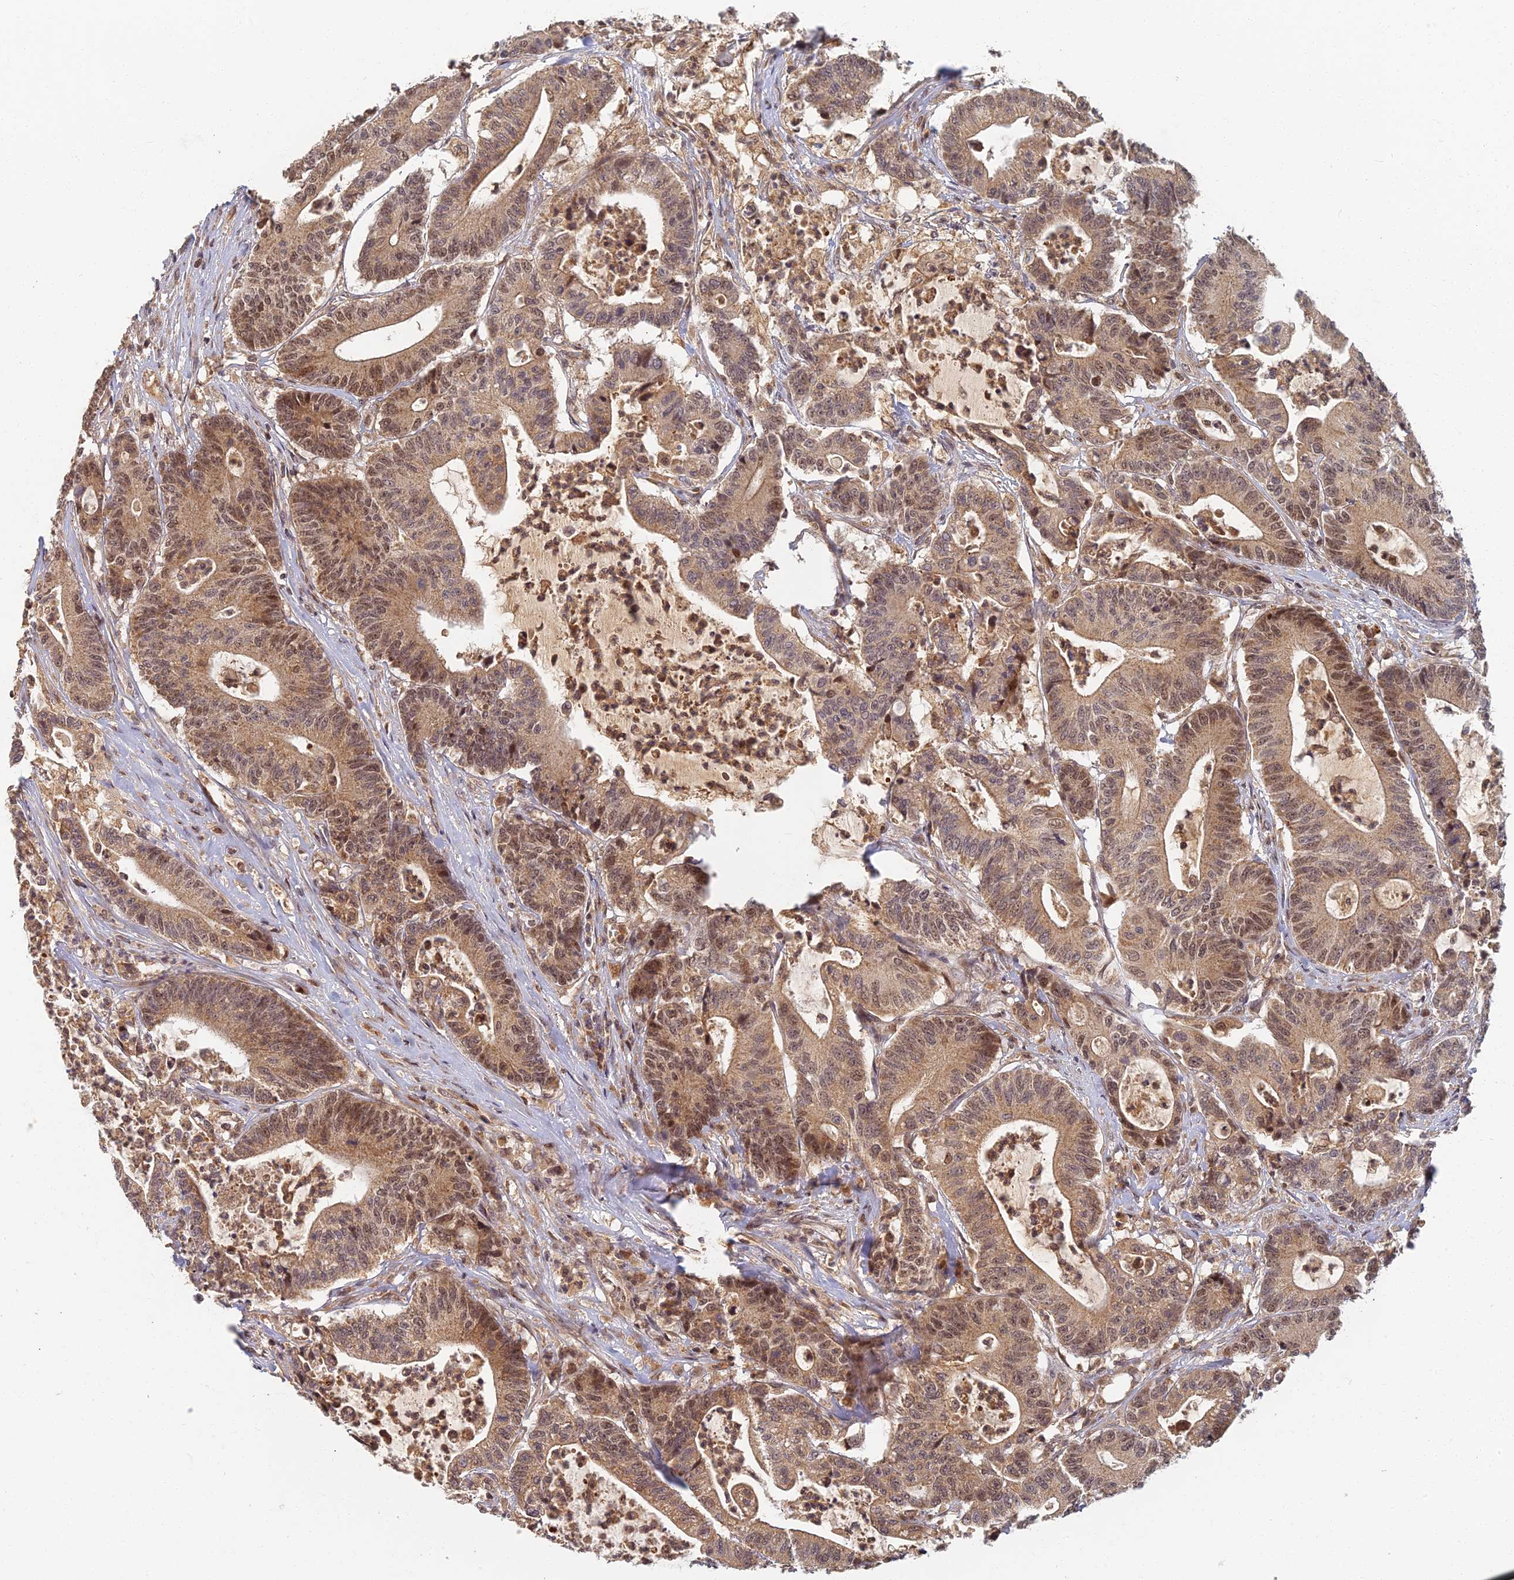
{"staining": {"intensity": "moderate", "quantity": ">75%", "location": "cytoplasmic/membranous"}, "tissue": "colorectal cancer", "cell_type": "Tumor cells", "image_type": "cancer", "snomed": [{"axis": "morphology", "description": "Adenocarcinoma, NOS"}, {"axis": "topography", "description": "Colon"}], "caption": "A high-resolution photomicrograph shows IHC staining of colorectal adenocarcinoma, which exhibits moderate cytoplasmic/membranous staining in approximately >75% of tumor cells. The protein of interest is stained brown, and the nuclei are stained in blue (DAB (3,3'-diaminobenzidine) IHC with brightfield microscopy, high magnification).", "gene": "RGL3", "patient": {"sex": "female", "age": 84}}